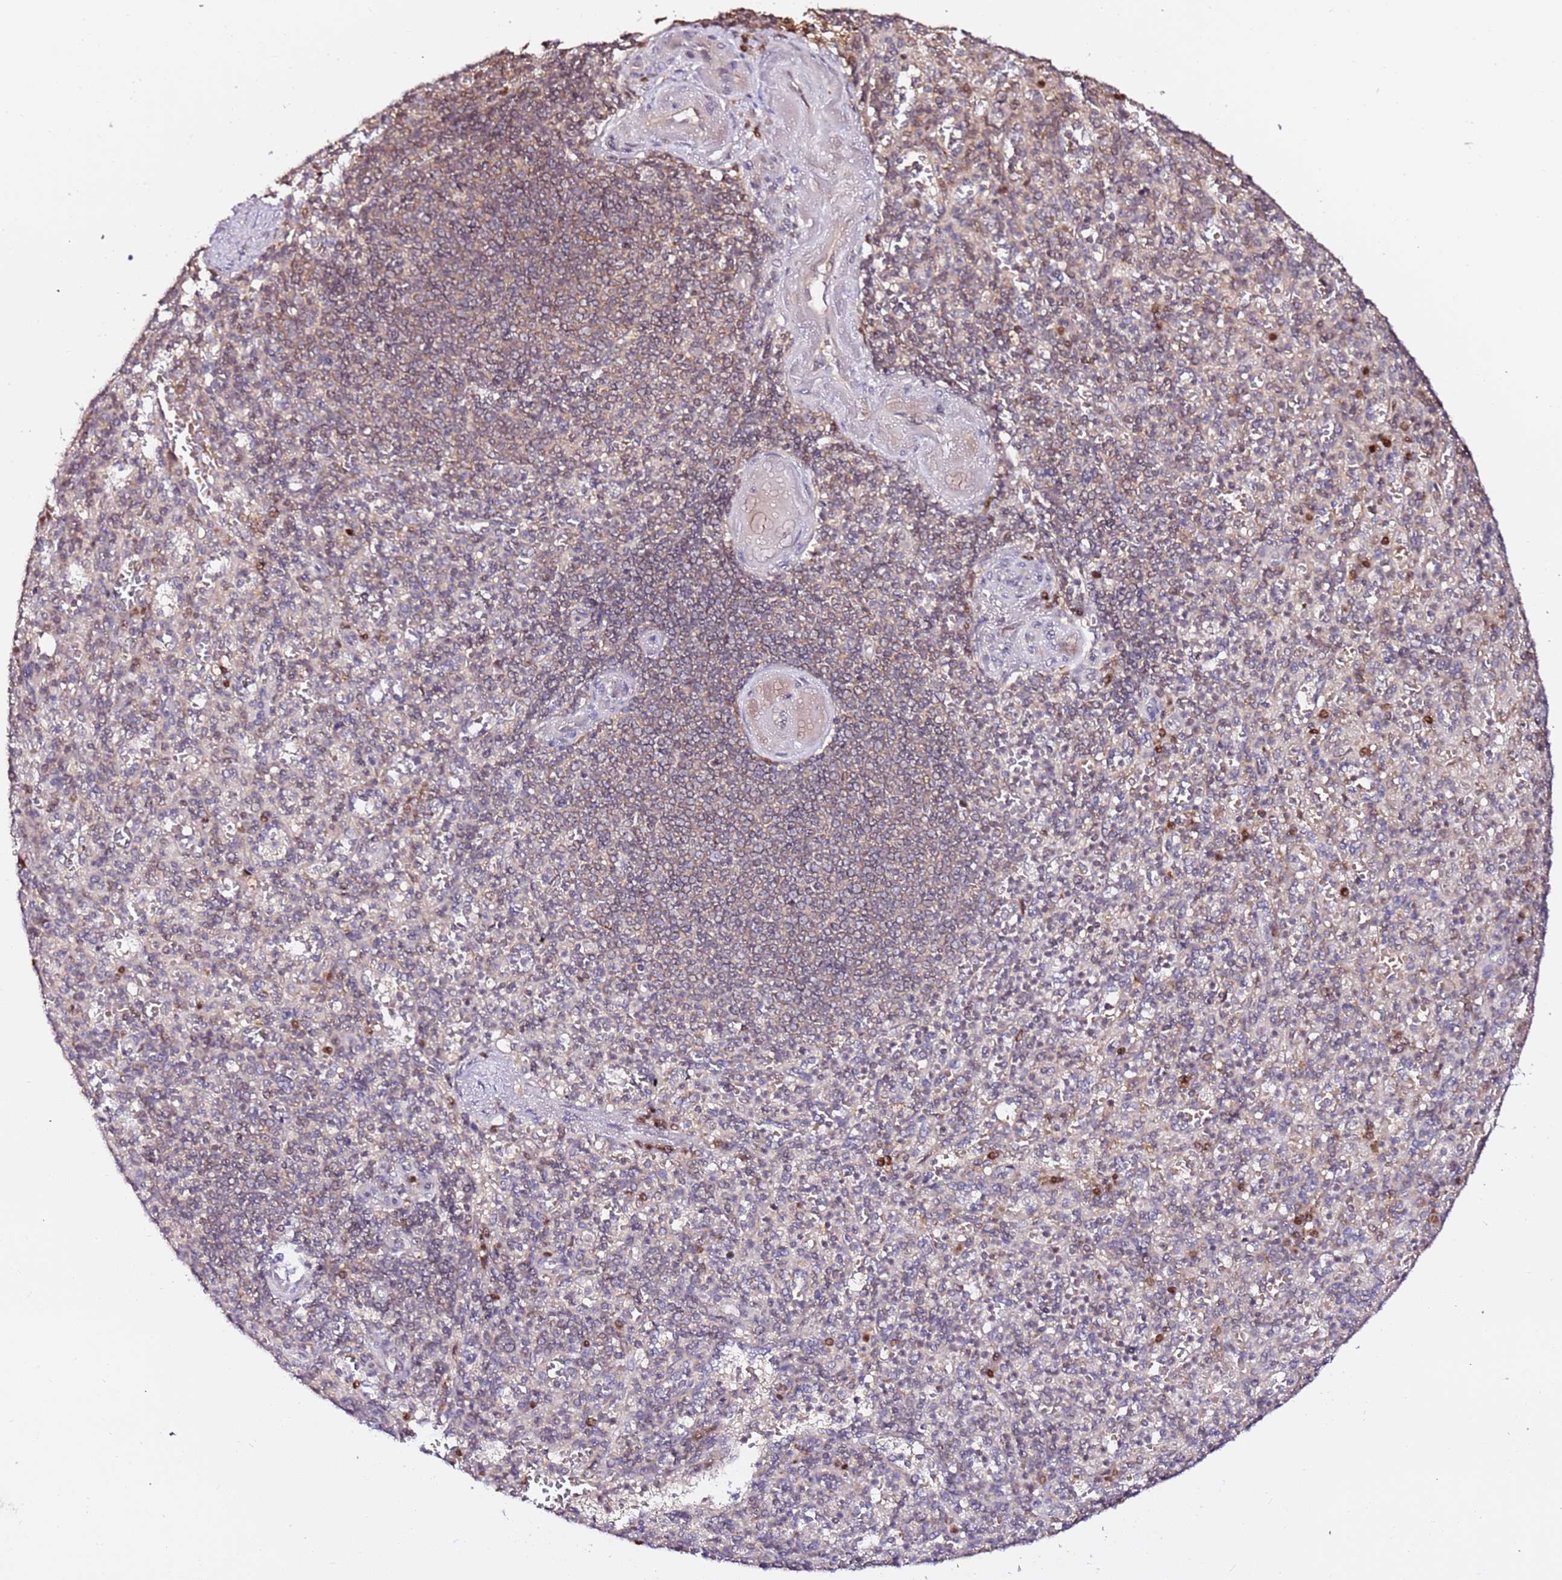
{"staining": {"intensity": "weak", "quantity": "<25%", "location": "cytoplasmic/membranous"}, "tissue": "spleen", "cell_type": "Cells in red pulp", "image_type": "normal", "snomed": [{"axis": "morphology", "description": "Normal tissue, NOS"}, {"axis": "topography", "description": "Spleen"}], "caption": "Protein analysis of unremarkable spleen reveals no significant staining in cells in red pulp.", "gene": "OR5V1", "patient": {"sex": "female", "age": 74}}